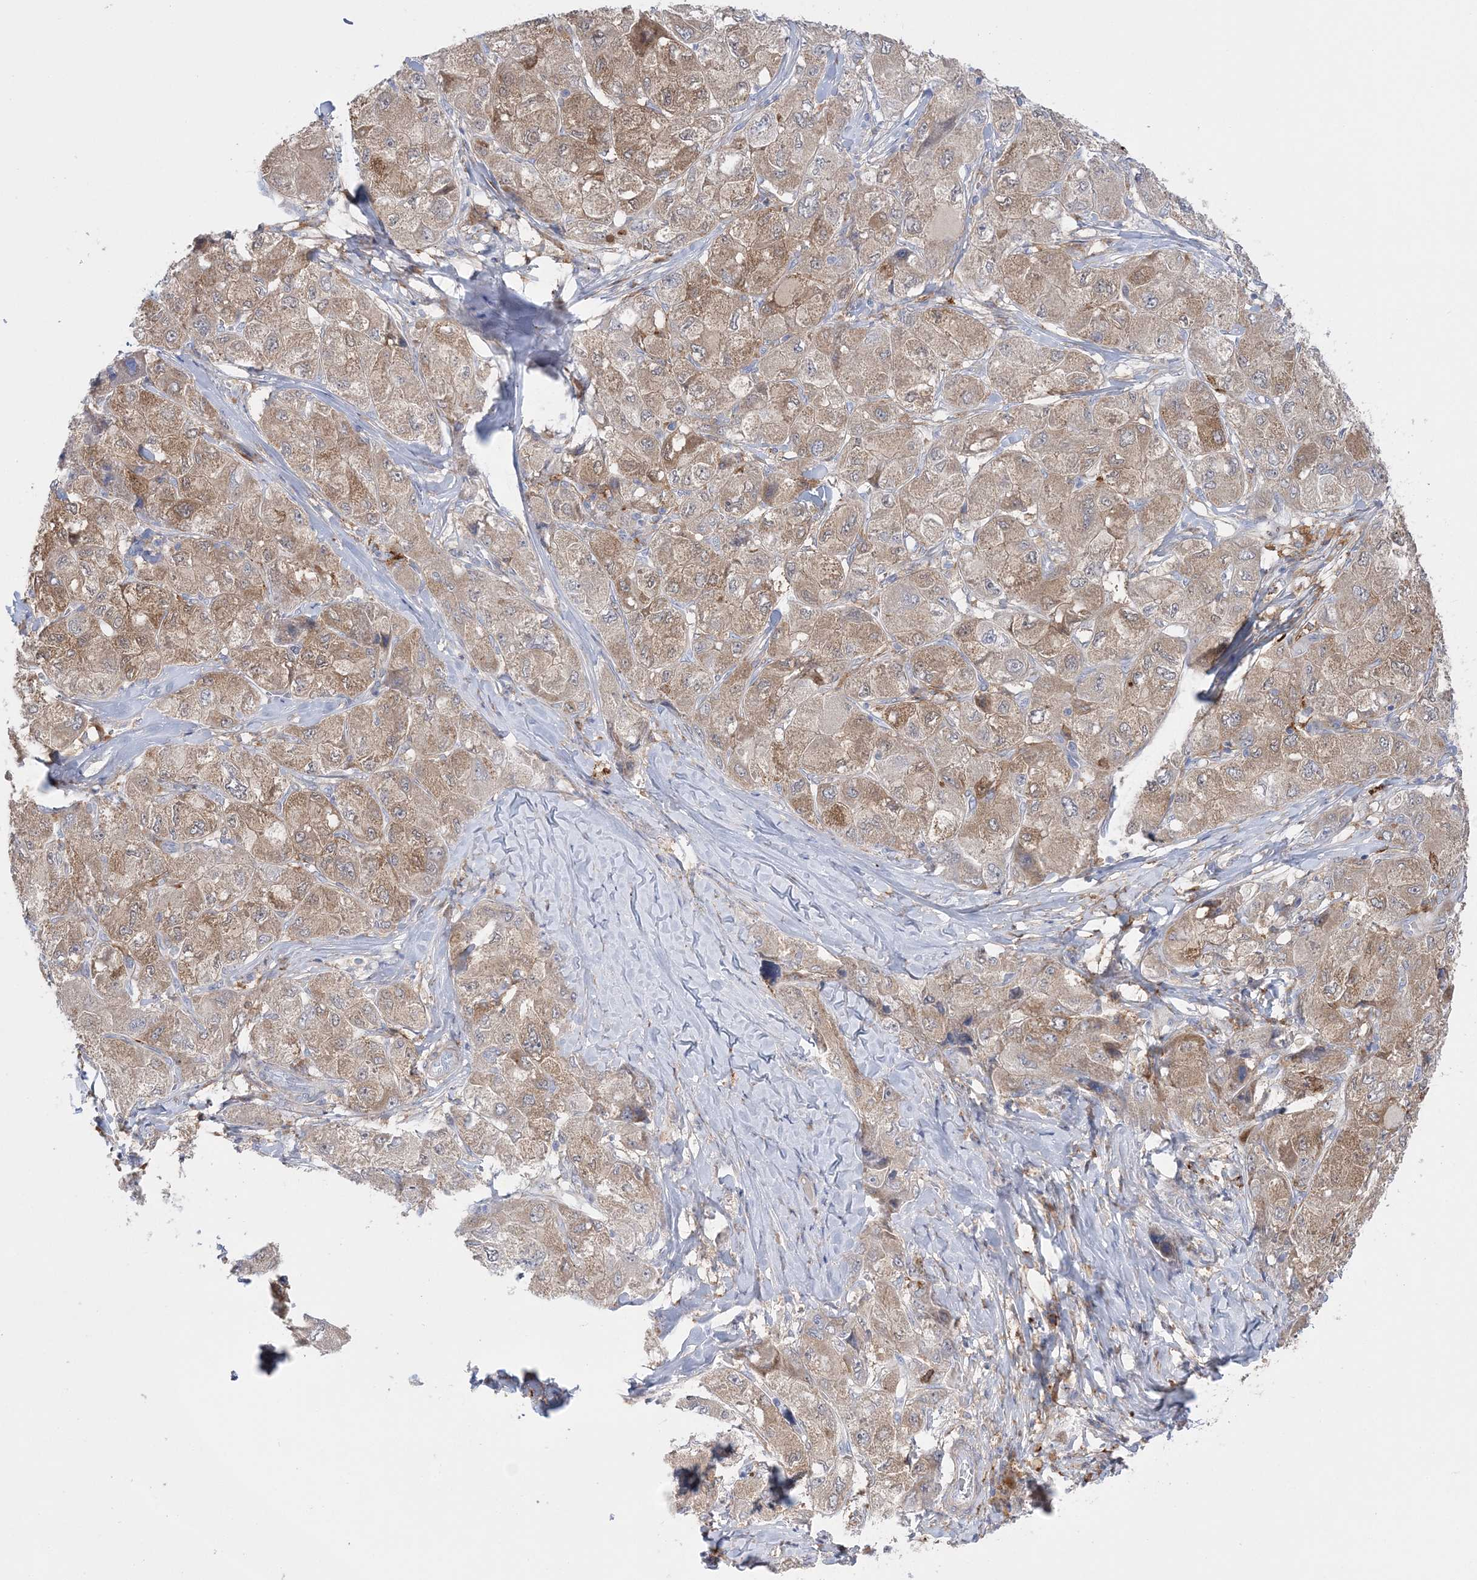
{"staining": {"intensity": "moderate", "quantity": ">75%", "location": "cytoplasmic/membranous"}, "tissue": "liver cancer", "cell_type": "Tumor cells", "image_type": "cancer", "snomed": [{"axis": "morphology", "description": "Carcinoma, Hepatocellular, NOS"}, {"axis": "topography", "description": "Liver"}], "caption": "Liver cancer stained for a protein displays moderate cytoplasmic/membranous positivity in tumor cells.", "gene": "HAAO", "patient": {"sex": "male", "age": 80}}